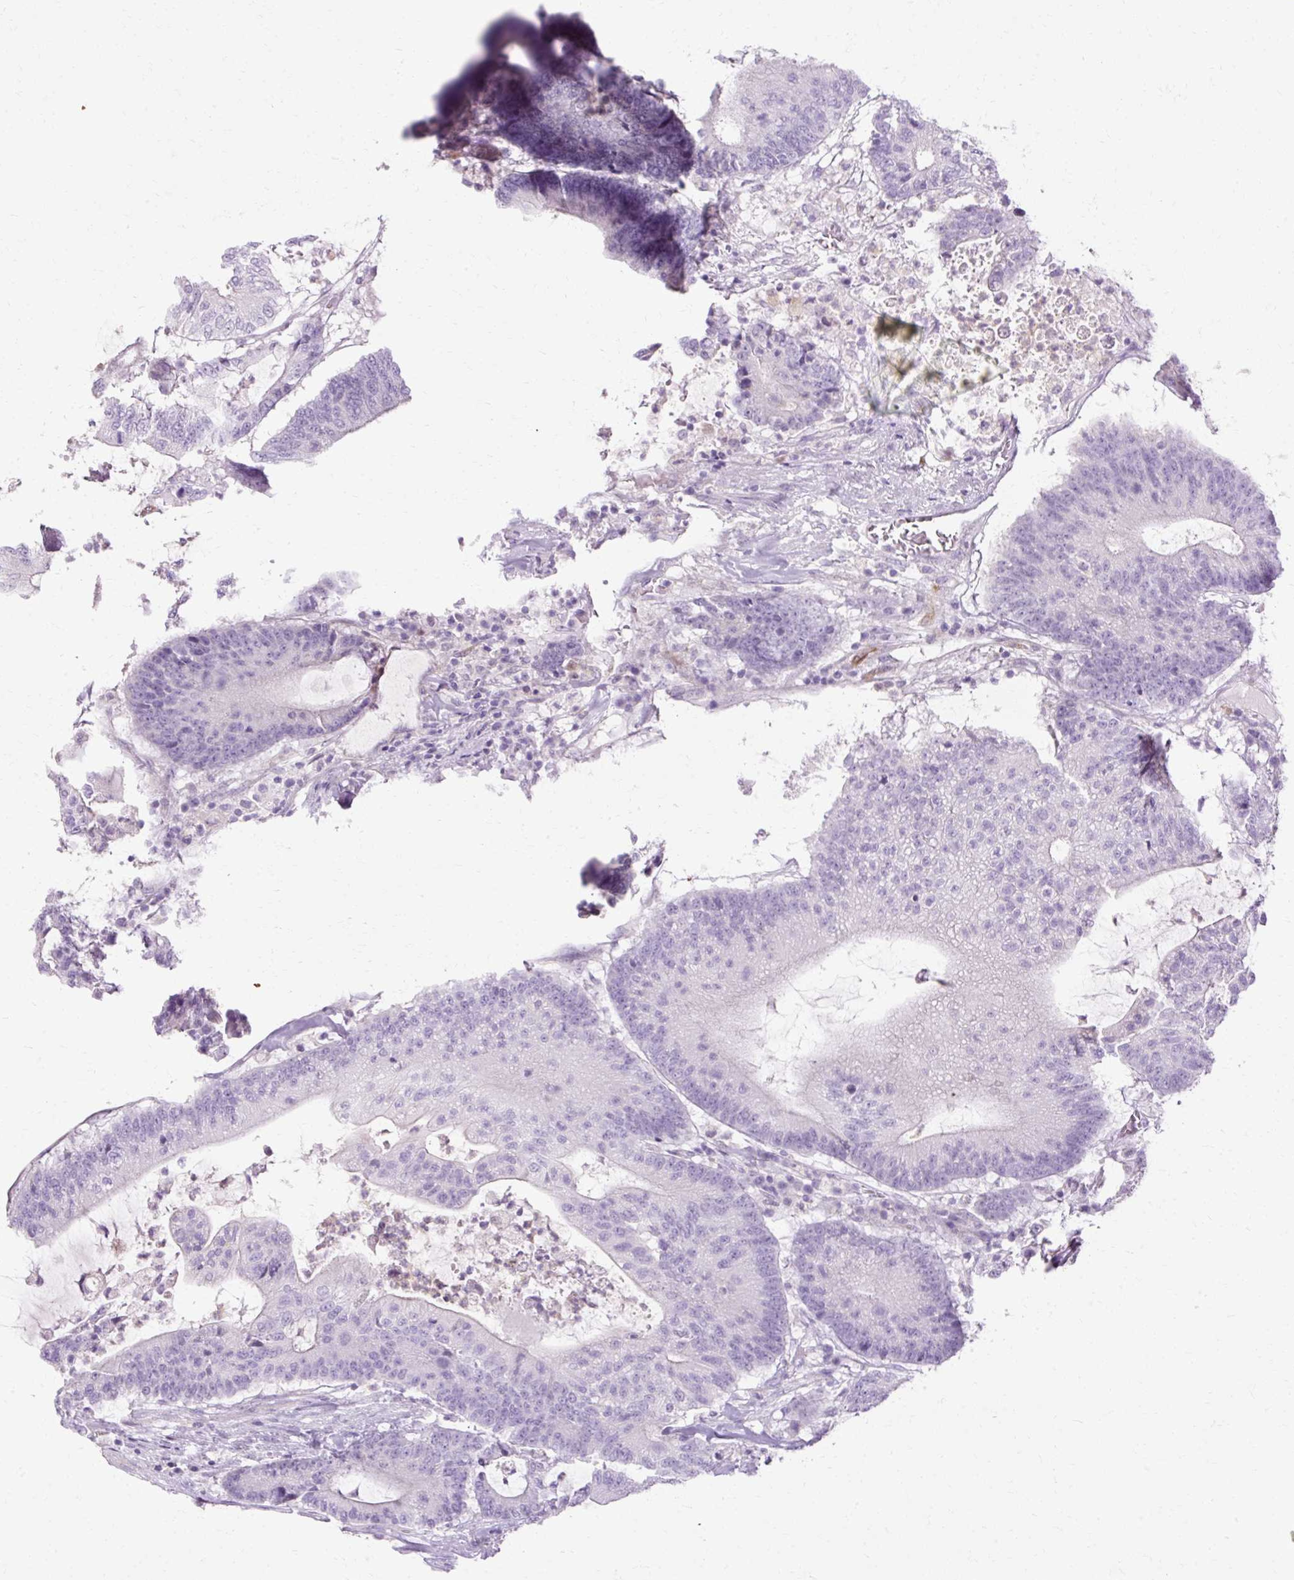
{"staining": {"intensity": "negative", "quantity": "none", "location": "none"}, "tissue": "colorectal cancer", "cell_type": "Tumor cells", "image_type": "cancer", "snomed": [{"axis": "morphology", "description": "Adenocarcinoma, NOS"}, {"axis": "topography", "description": "Colon"}], "caption": "Immunohistochemistry (IHC) of colorectal cancer (adenocarcinoma) exhibits no staining in tumor cells.", "gene": "HSD11B1", "patient": {"sex": "female", "age": 84}}